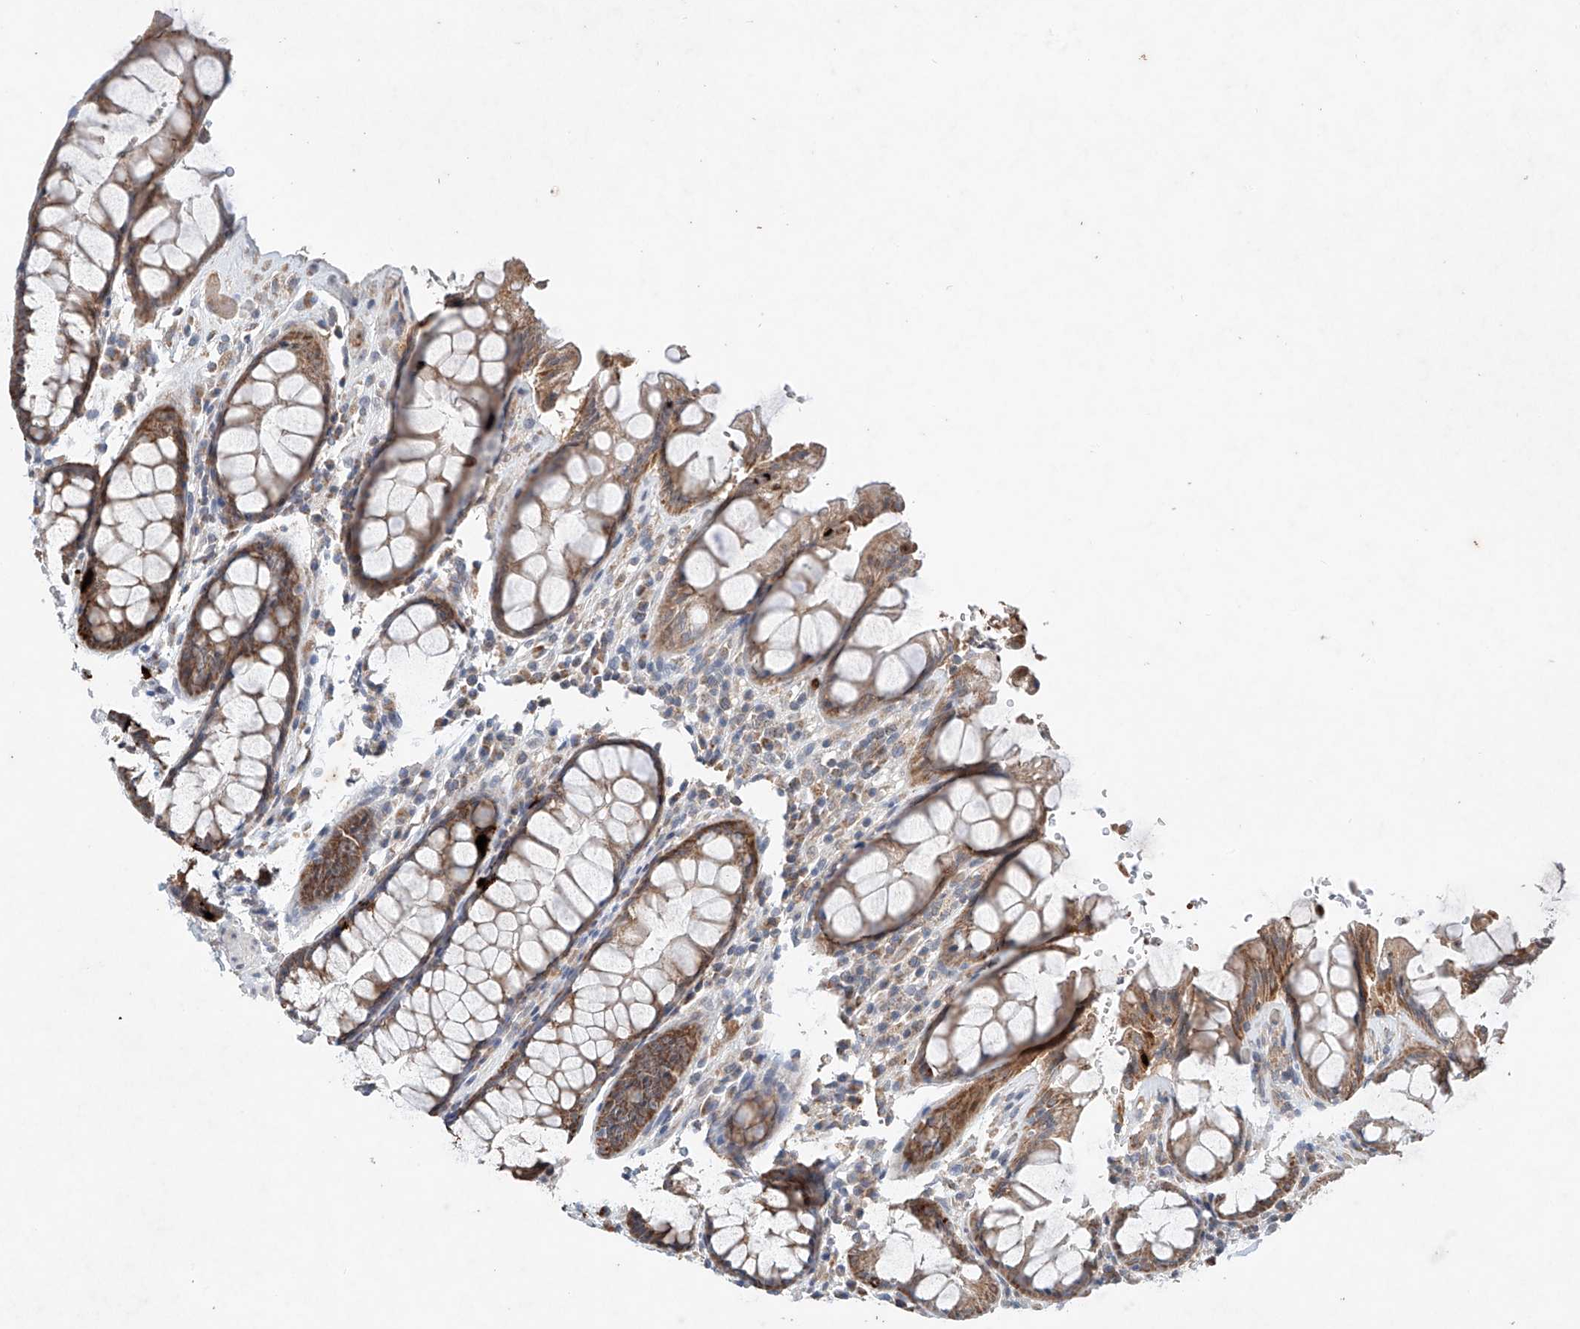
{"staining": {"intensity": "moderate", "quantity": ">75%", "location": "cytoplasmic/membranous"}, "tissue": "rectum", "cell_type": "Glandular cells", "image_type": "normal", "snomed": [{"axis": "morphology", "description": "Normal tissue, NOS"}, {"axis": "topography", "description": "Rectum"}], "caption": "Unremarkable rectum was stained to show a protein in brown. There is medium levels of moderate cytoplasmic/membranous staining in approximately >75% of glandular cells. (Brightfield microscopy of DAB IHC at high magnification).", "gene": "FASTK", "patient": {"sex": "male", "age": 64}}